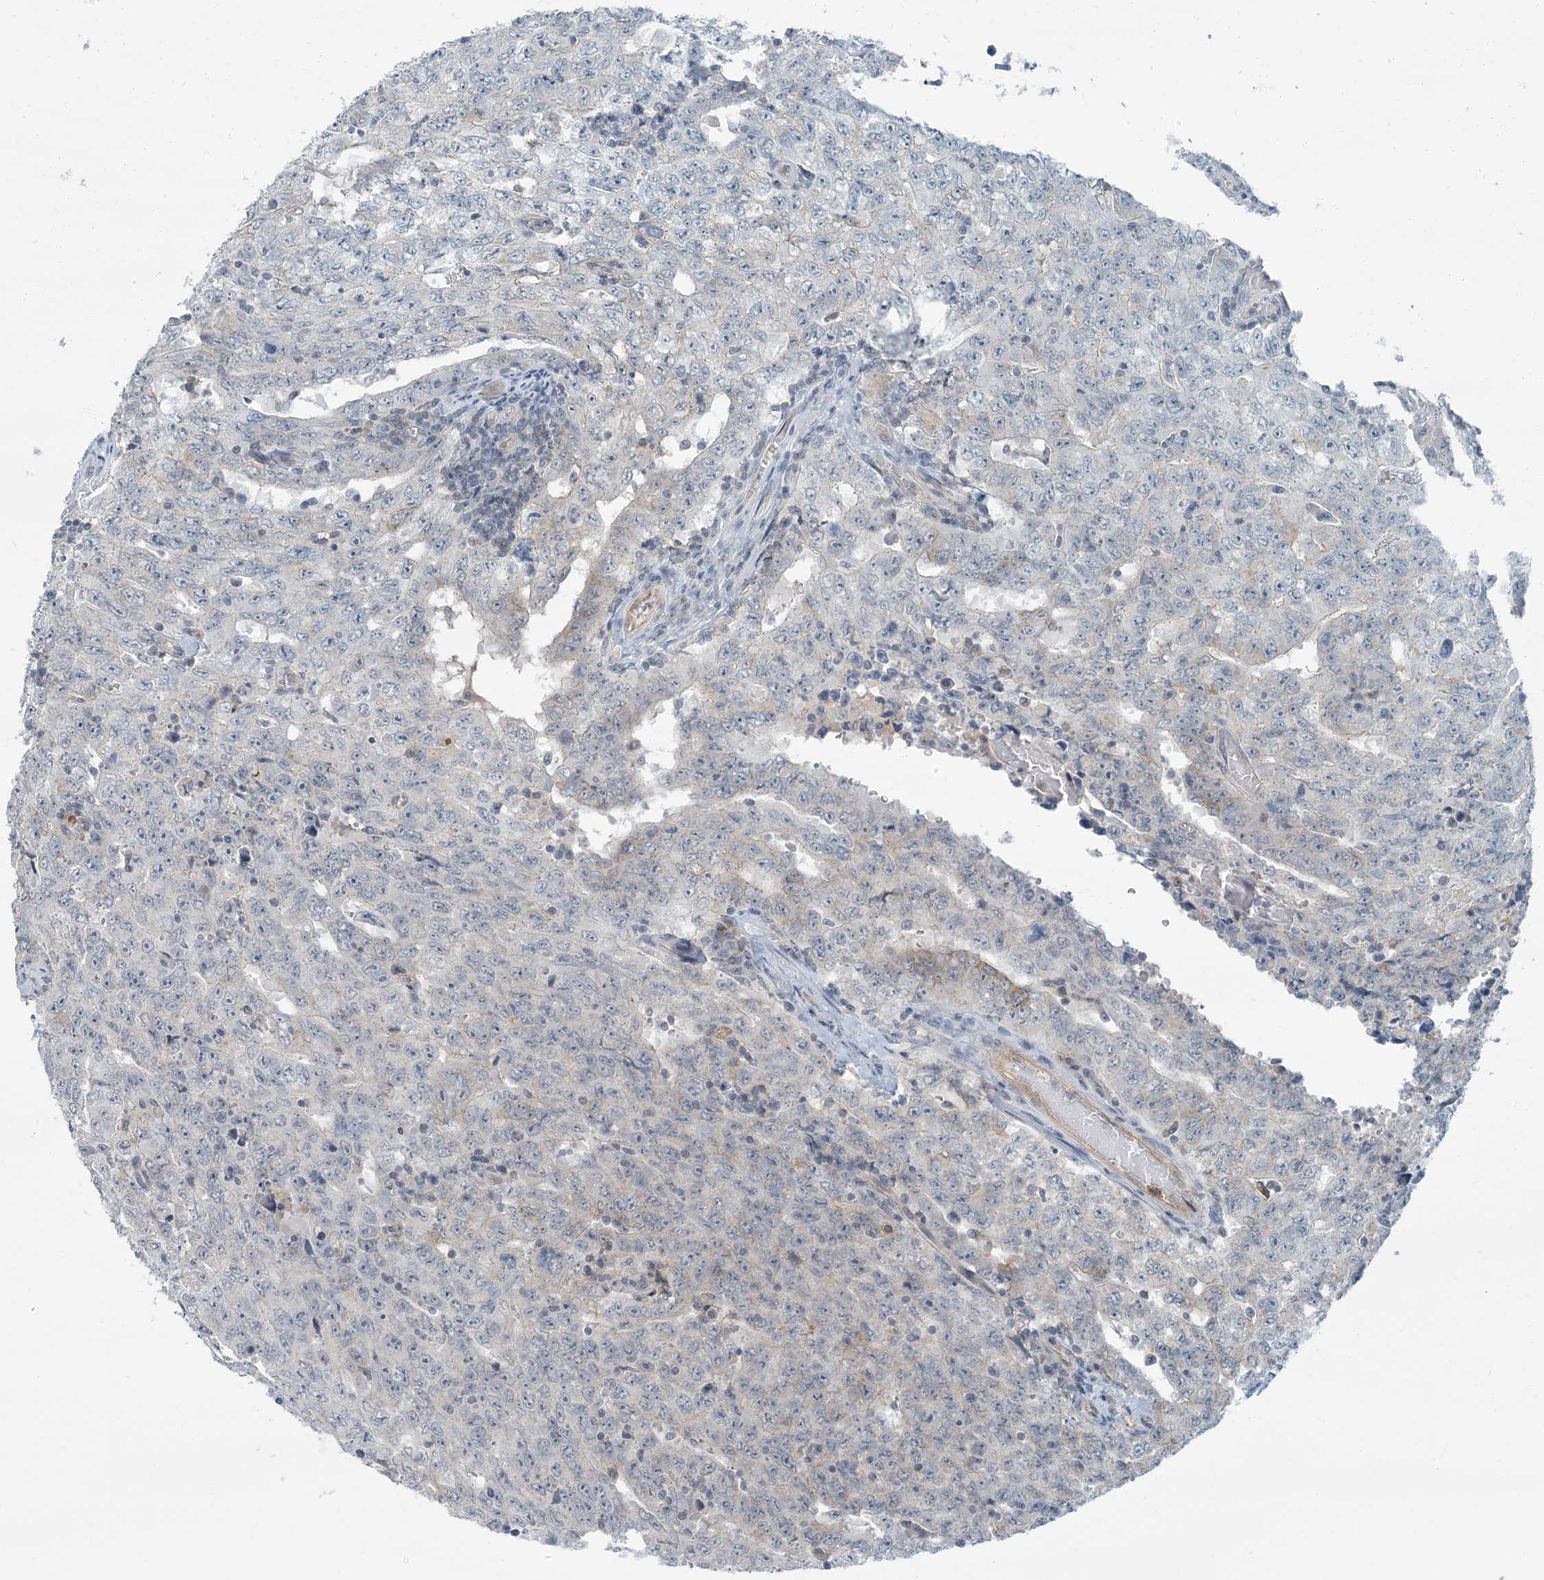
{"staining": {"intensity": "negative", "quantity": "none", "location": "none"}, "tissue": "testis cancer", "cell_type": "Tumor cells", "image_type": "cancer", "snomed": [{"axis": "morphology", "description": "Carcinoma, Embryonal, NOS"}, {"axis": "topography", "description": "Testis"}], "caption": "The histopathology image displays no staining of tumor cells in testis cancer. The staining was performed using DAB to visualize the protein expression in brown, while the nuclei were stained in blue with hematoxylin (Magnification: 20x).", "gene": "EPHA4", "patient": {"sex": "male", "age": 26}}